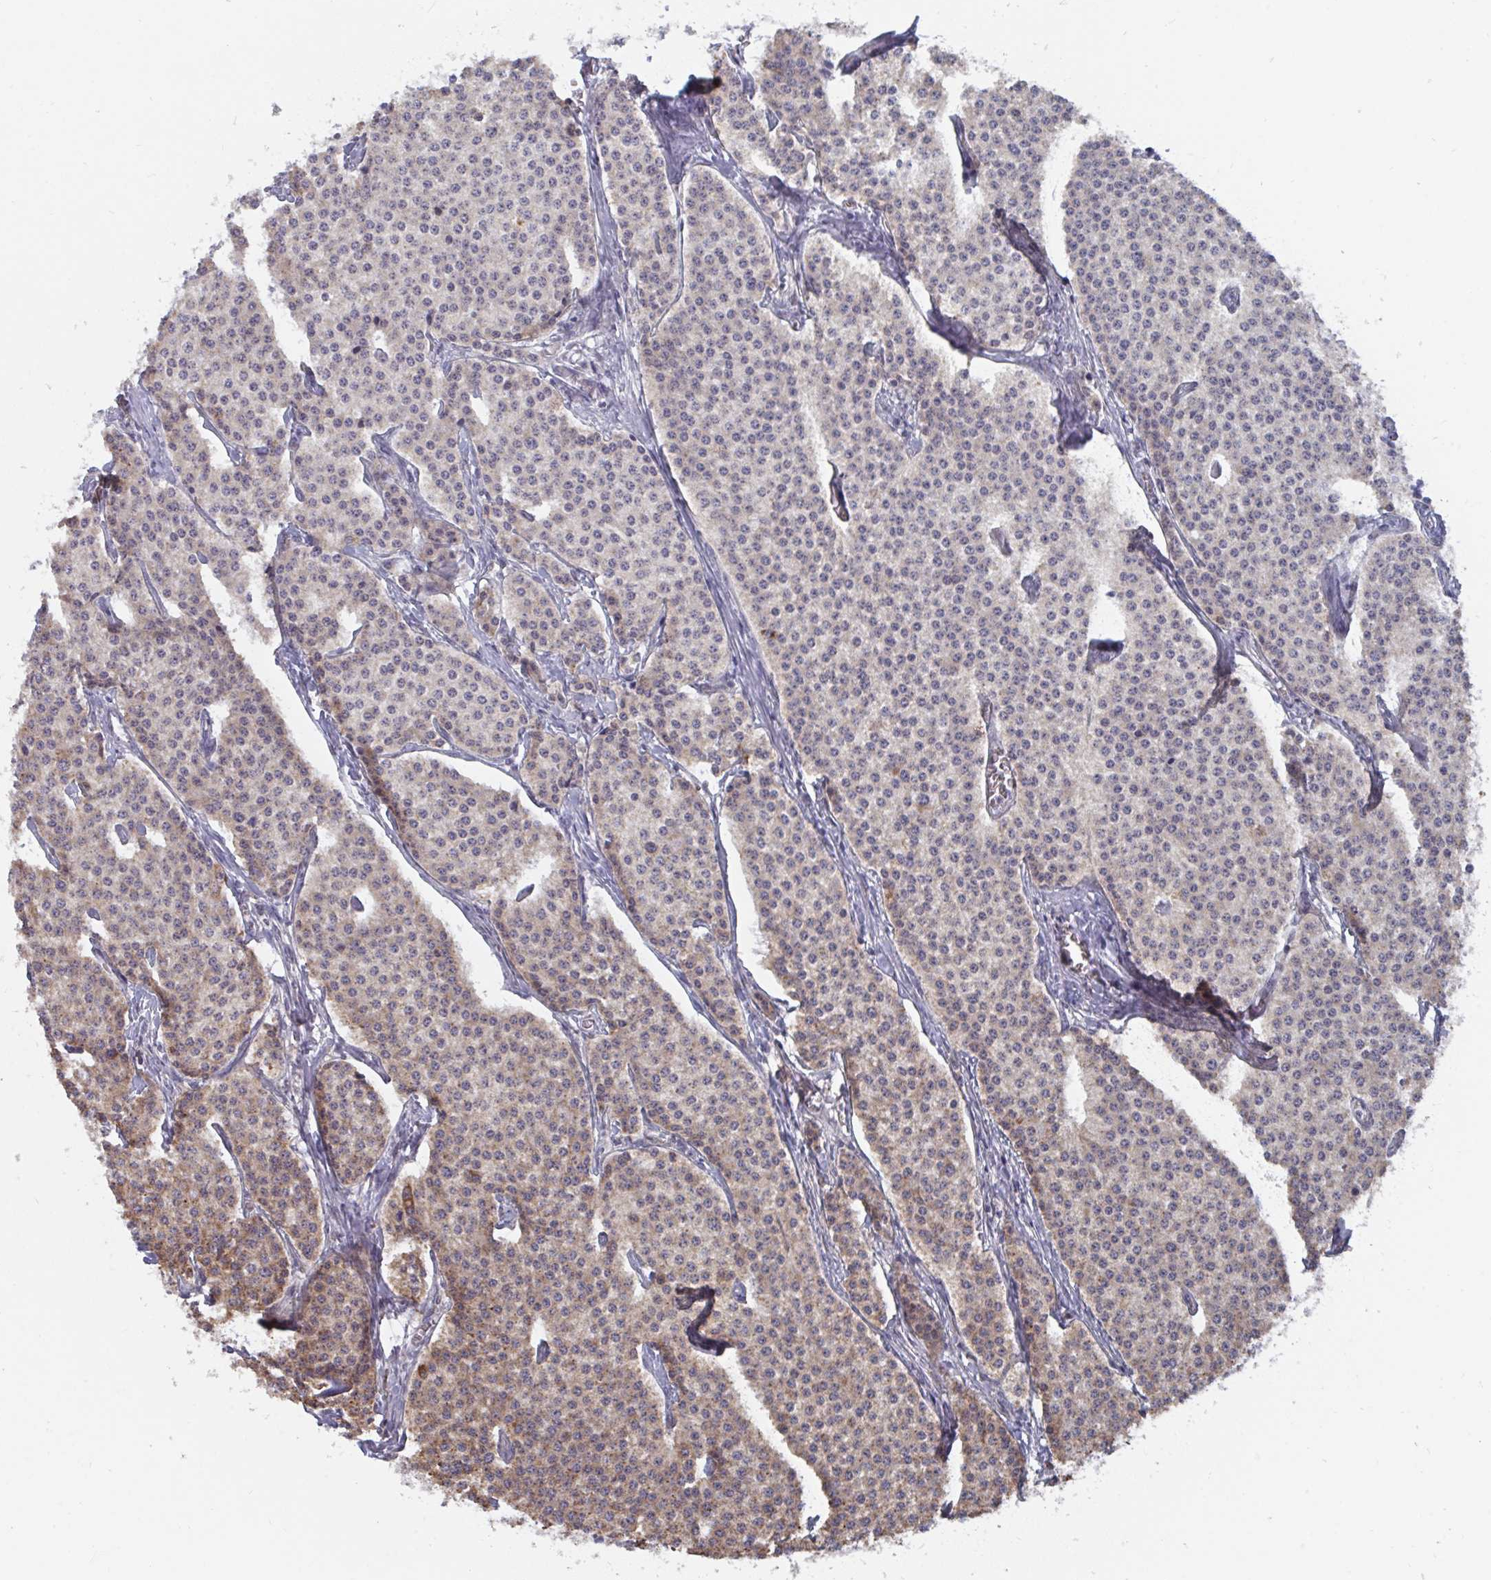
{"staining": {"intensity": "weak", "quantity": "25%-75%", "location": "cytoplasmic/membranous"}, "tissue": "carcinoid", "cell_type": "Tumor cells", "image_type": "cancer", "snomed": [{"axis": "morphology", "description": "Carcinoid, malignant, NOS"}, {"axis": "topography", "description": "Small intestine"}], "caption": "Carcinoid (malignant) tissue displays weak cytoplasmic/membranous staining in about 25%-75% of tumor cells (brown staining indicates protein expression, while blue staining denotes nuclei).", "gene": "ELAVL1", "patient": {"sex": "female", "age": 64}}